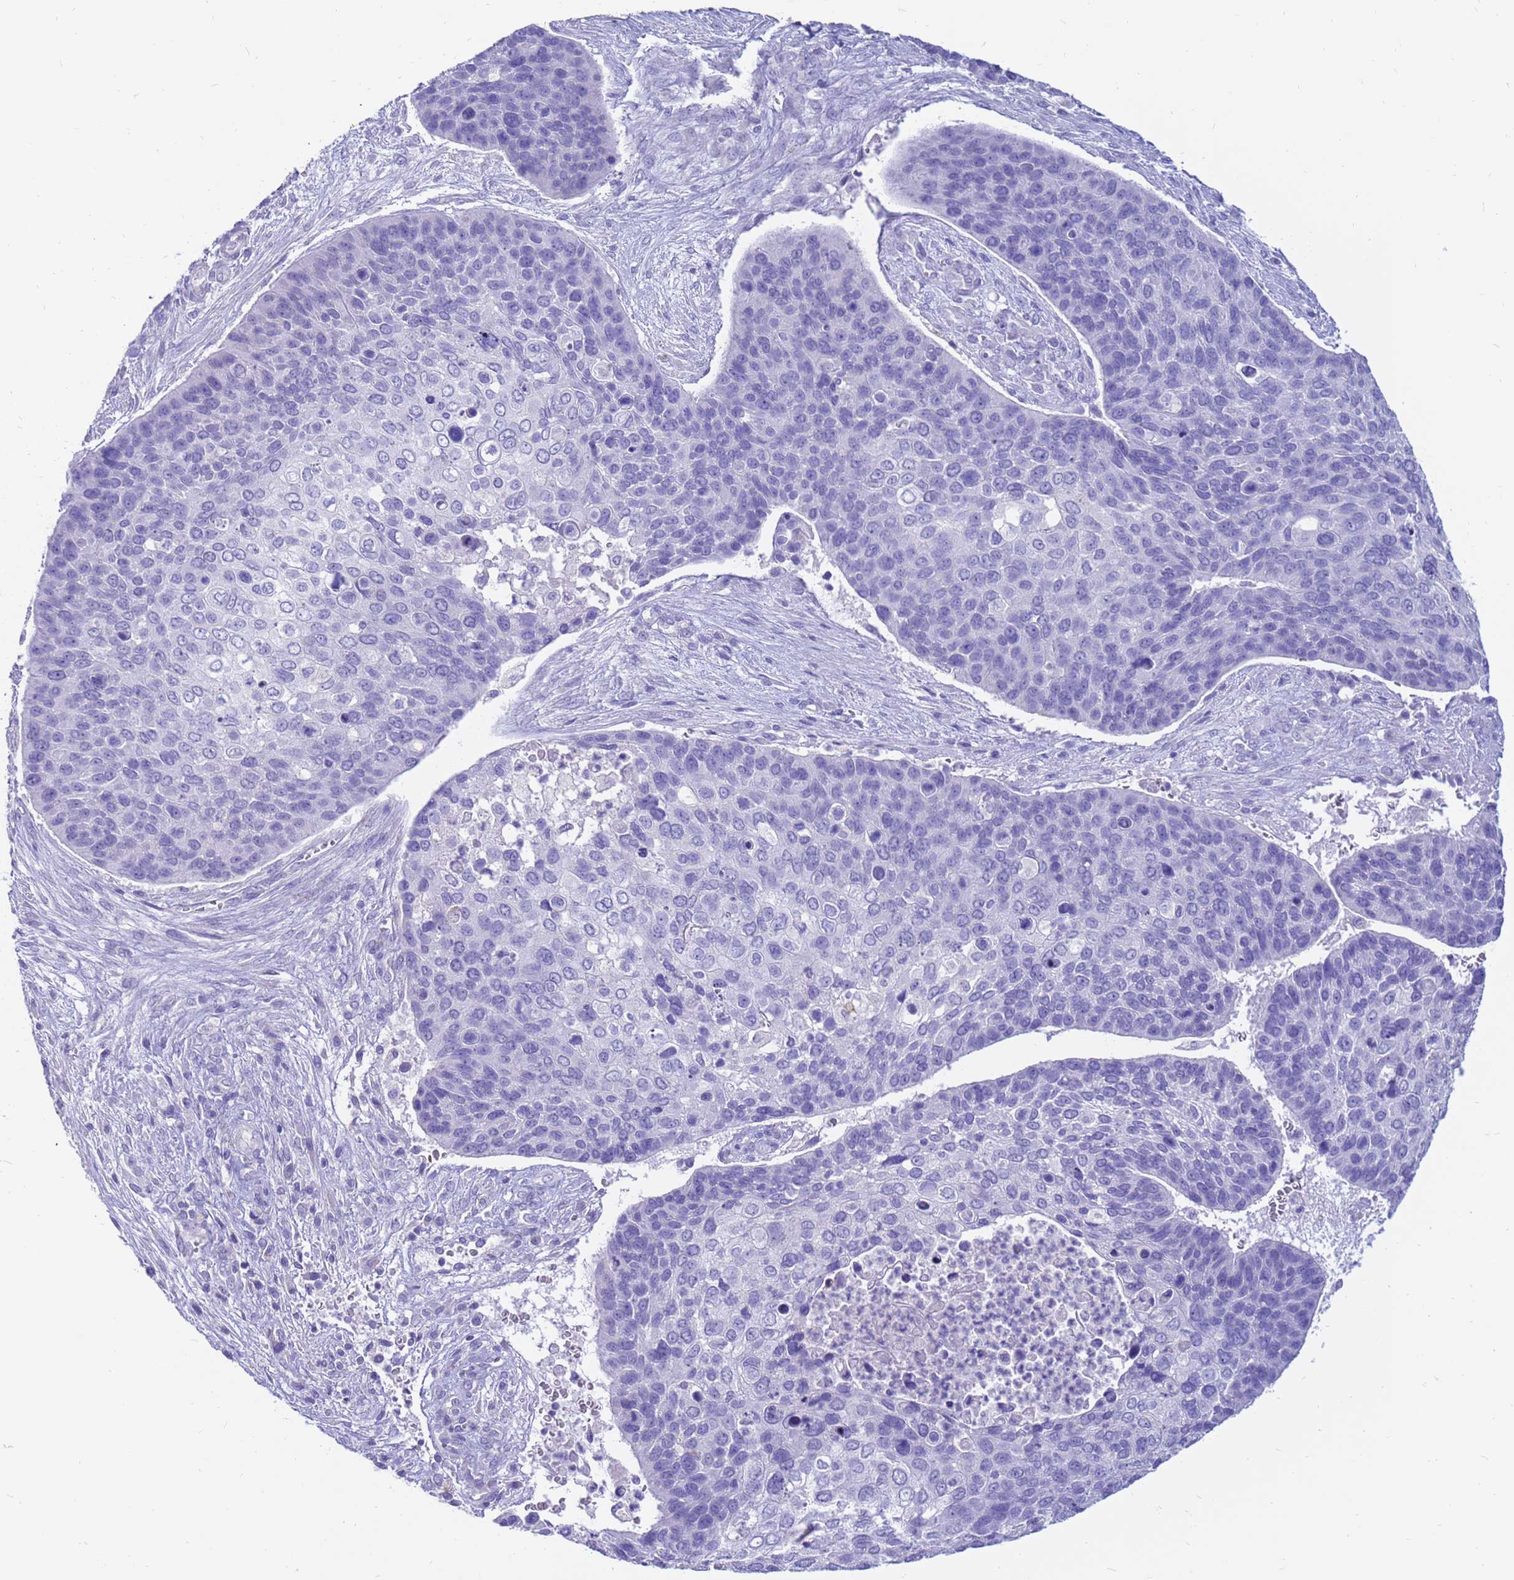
{"staining": {"intensity": "negative", "quantity": "none", "location": "none"}, "tissue": "skin cancer", "cell_type": "Tumor cells", "image_type": "cancer", "snomed": [{"axis": "morphology", "description": "Basal cell carcinoma"}, {"axis": "topography", "description": "Skin"}], "caption": "High magnification brightfield microscopy of basal cell carcinoma (skin) stained with DAB (brown) and counterstained with hematoxylin (blue): tumor cells show no significant staining.", "gene": "PDE10A", "patient": {"sex": "female", "age": 74}}